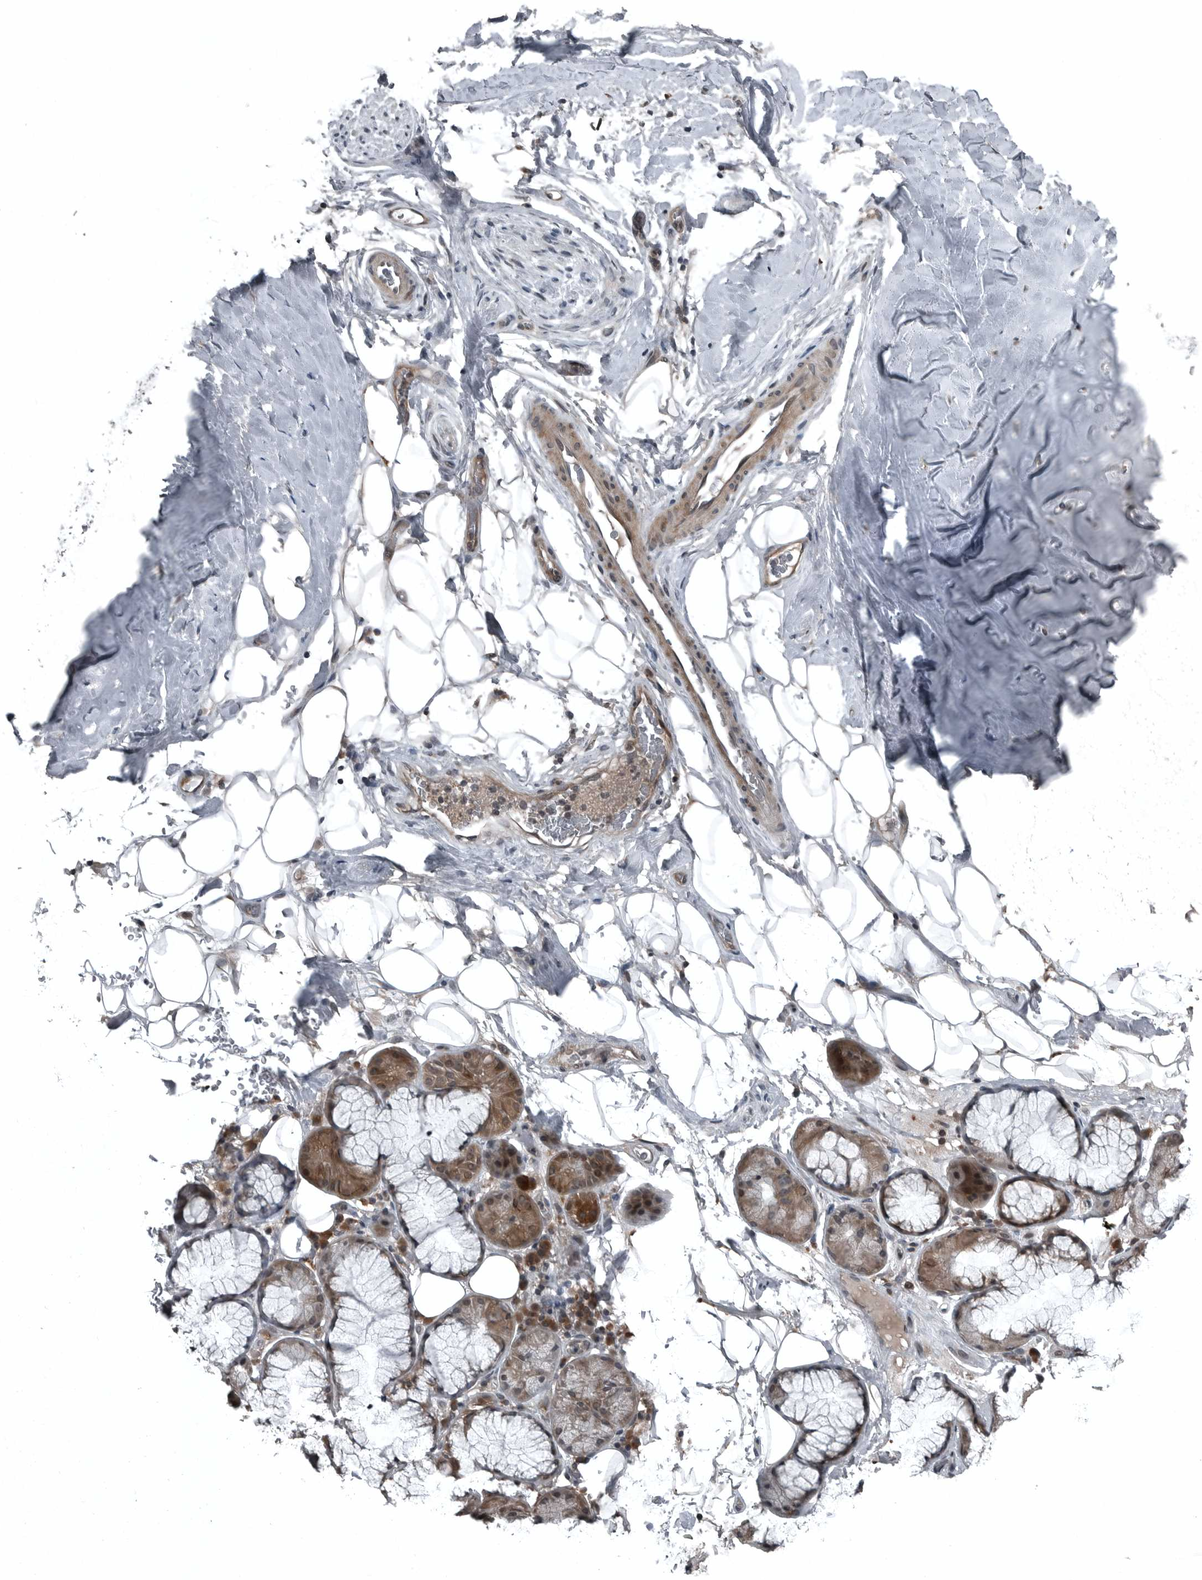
{"staining": {"intensity": "negative", "quantity": "none", "location": "none"}, "tissue": "adipose tissue", "cell_type": "Adipocytes", "image_type": "normal", "snomed": [{"axis": "morphology", "description": "Normal tissue, NOS"}, {"axis": "topography", "description": "Cartilage tissue"}], "caption": "Immunohistochemistry micrograph of normal adipose tissue: adipose tissue stained with DAB exhibits no significant protein expression in adipocytes.", "gene": "GAK", "patient": {"sex": "female", "age": 63}}